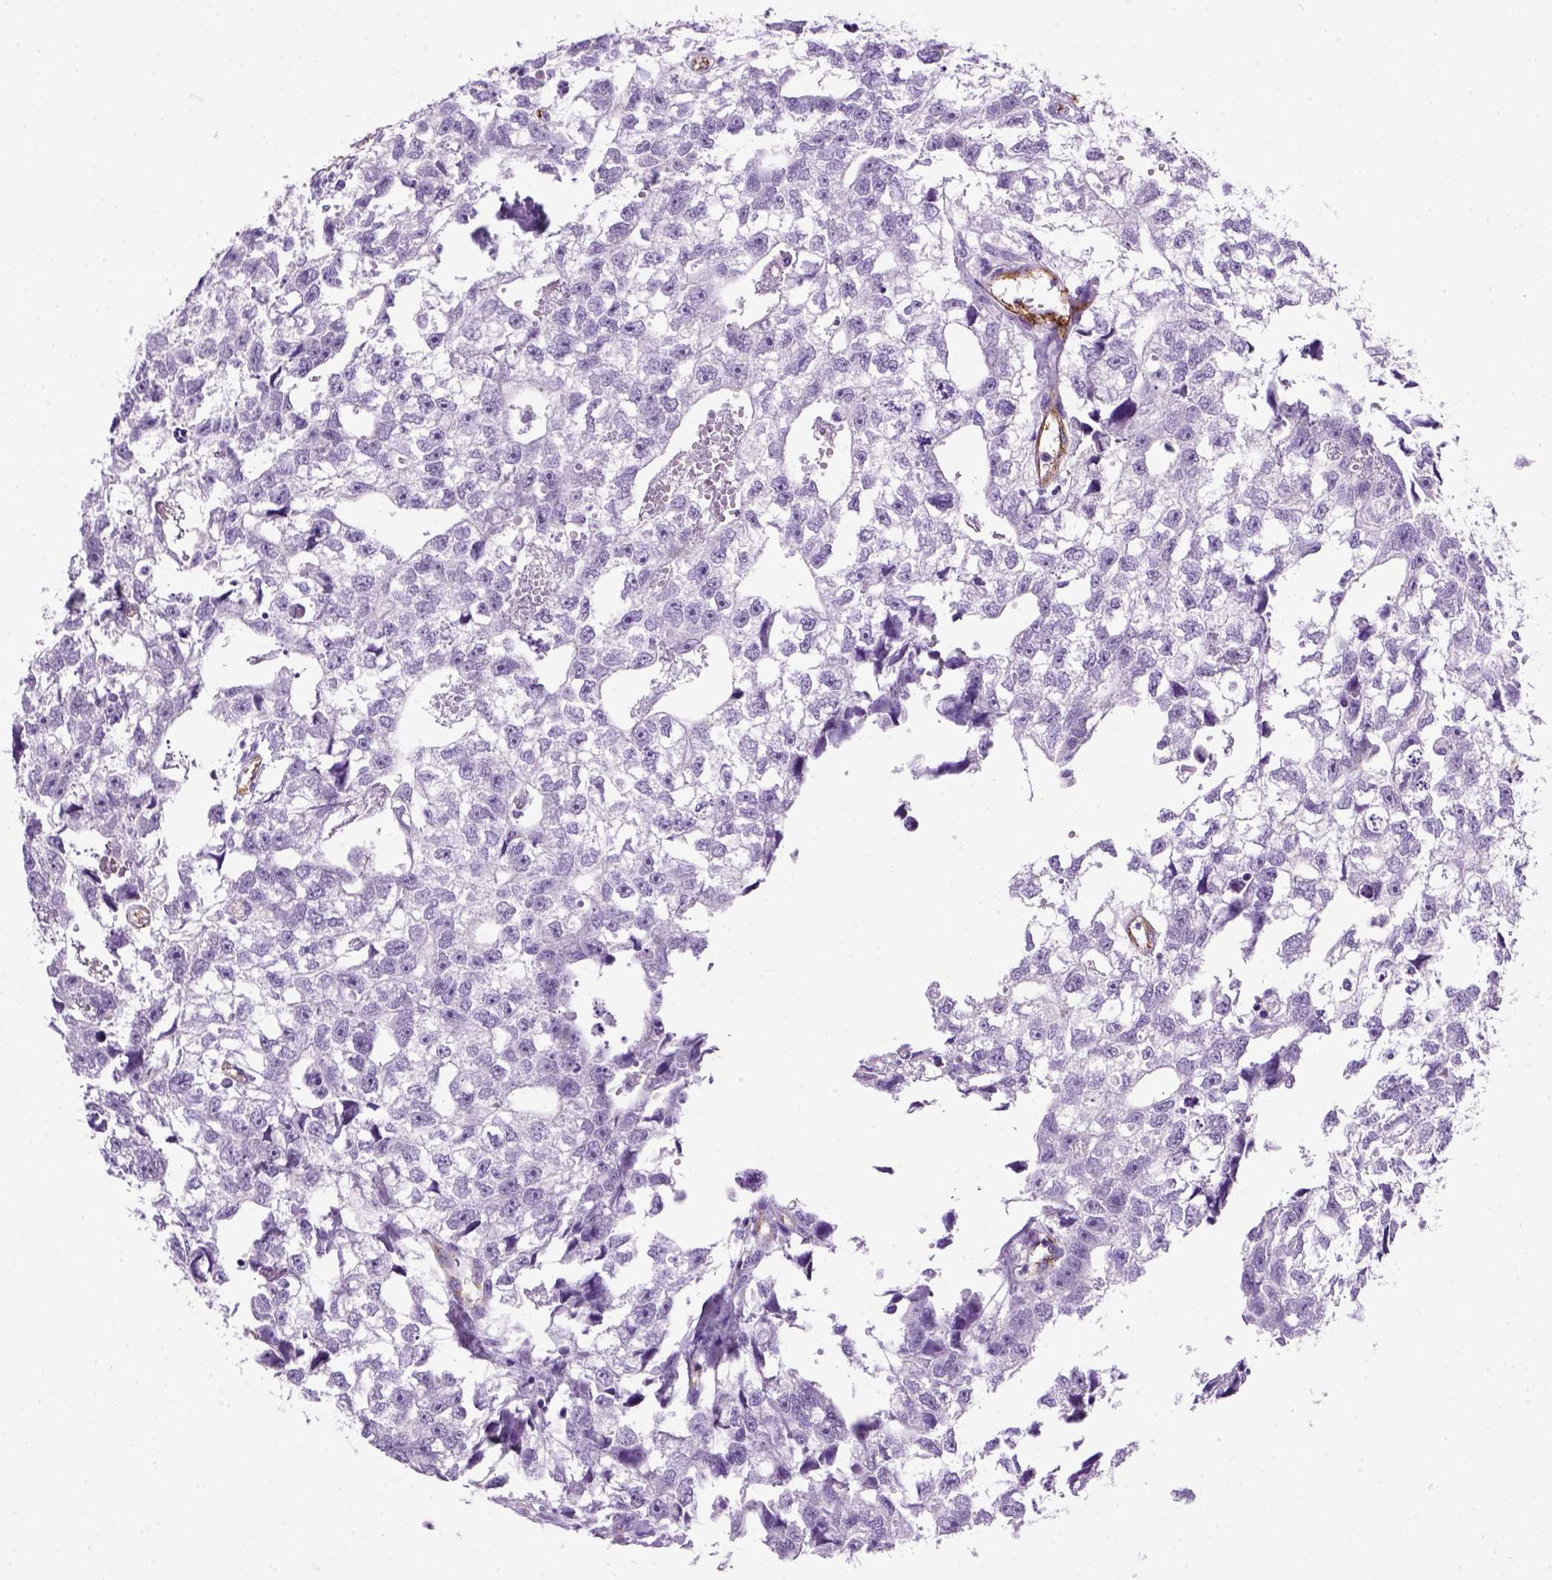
{"staining": {"intensity": "negative", "quantity": "none", "location": "none"}, "tissue": "testis cancer", "cell_type": "Tumor cells", "image_type": "cancer", "snomed": [{"axis": "morphology", "description": "Carcinoma, Embryonal, NOS"}, {"axis": "morphology", "description": "Teratoma, malignant, NOS"}, {"axis": "topography", "description": "Testis"}], "caption": "Tumor cells show no significant protein expression in testis cancer (embryonal carcinoma).", "gene": "VWF", "patient": {"sex": "male", "age": 44}}